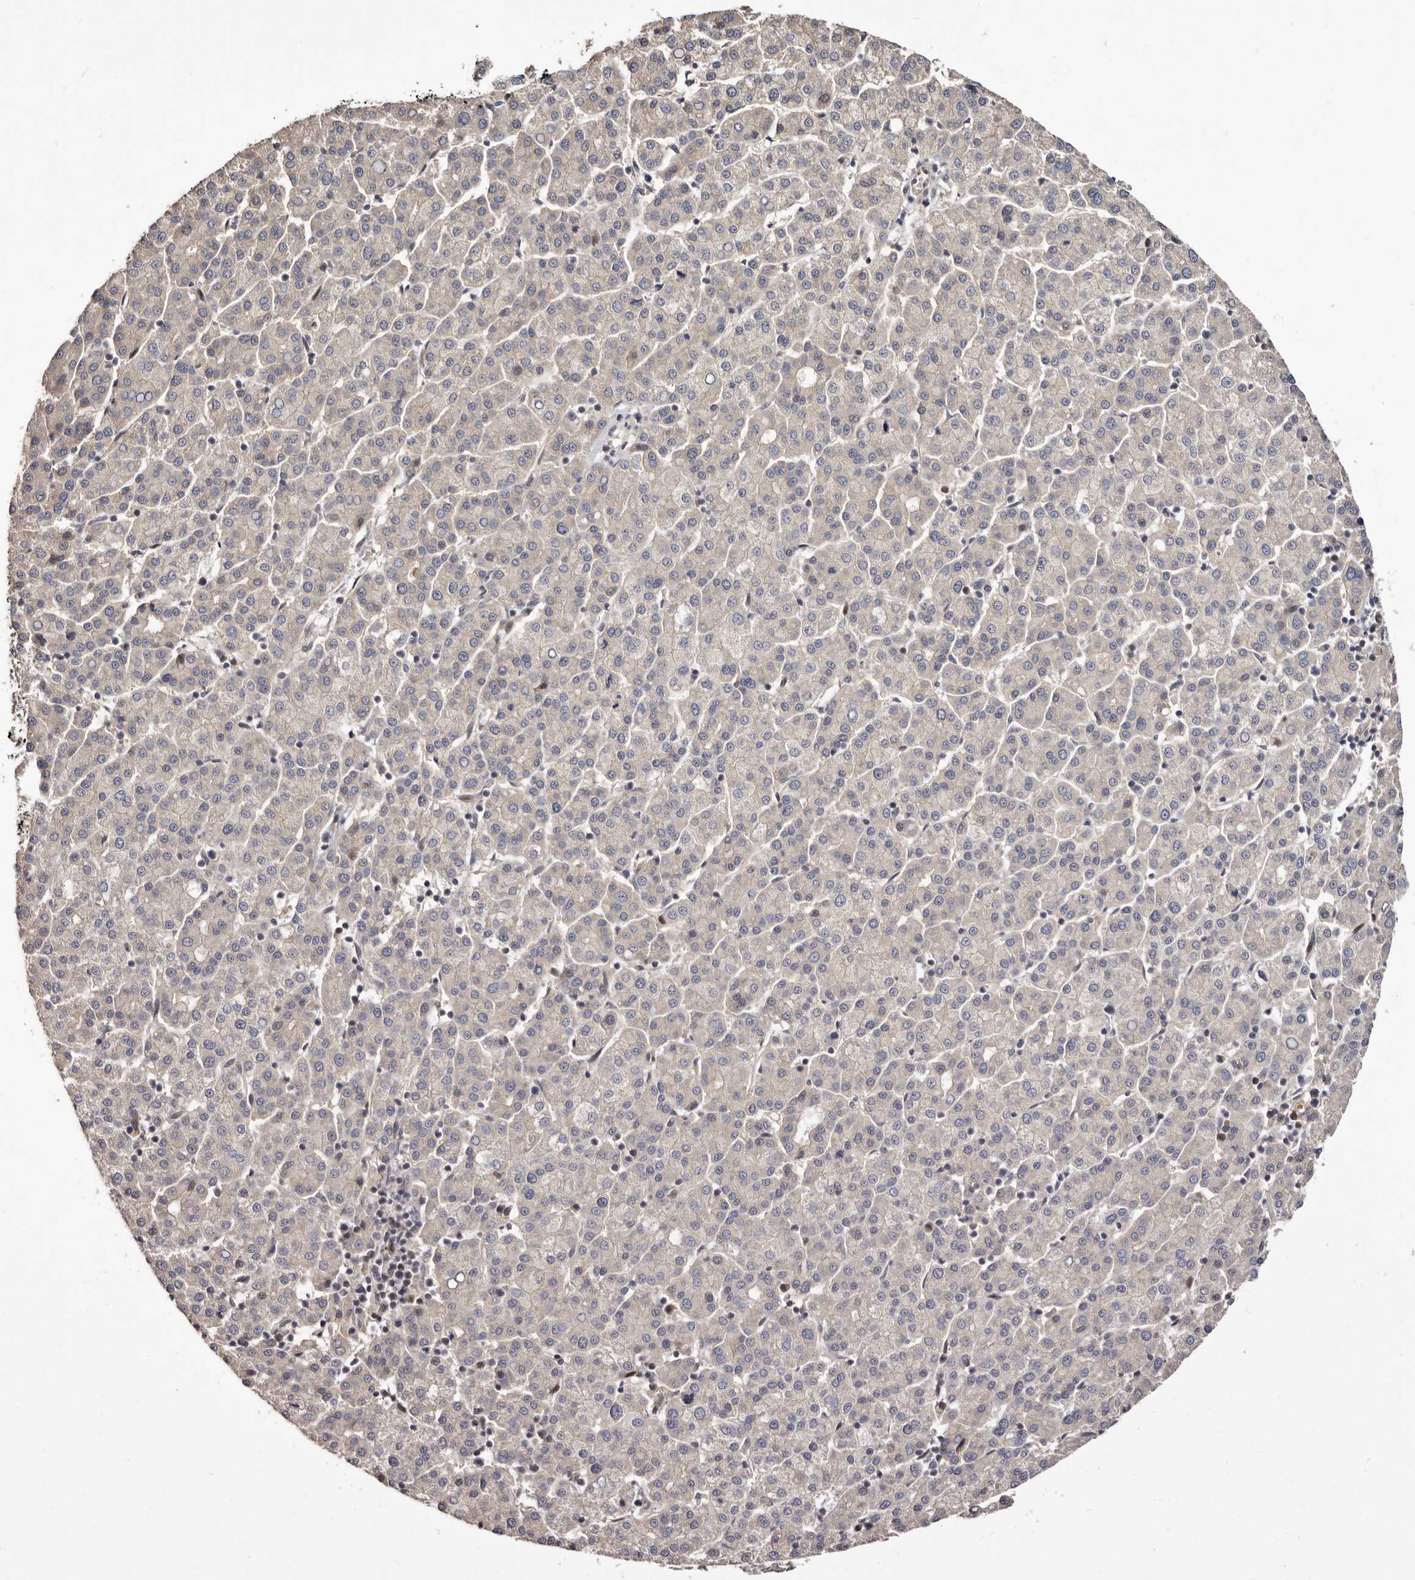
{"staining": {"intensity": "negative", "quantity": "none", "location": "none"}, "tissue": "liver cancer", "cell_type": "Tumor cells", "image_type": "cancer", "snomed": [{"axis": "morphology", "description": "Carcinoma, Hepatocellular, NOS"}, {"axis": "topography", "description": "Liver"}], "caption": "Immunohistochemistry (IHC) histopathology image of hepatocellular carcinoma (liver) stained for a protein (brown), which demonstrates no expression in tumor cells.", "gene": "DOP1A", "patient": {"sex": "female", "age": 58}}